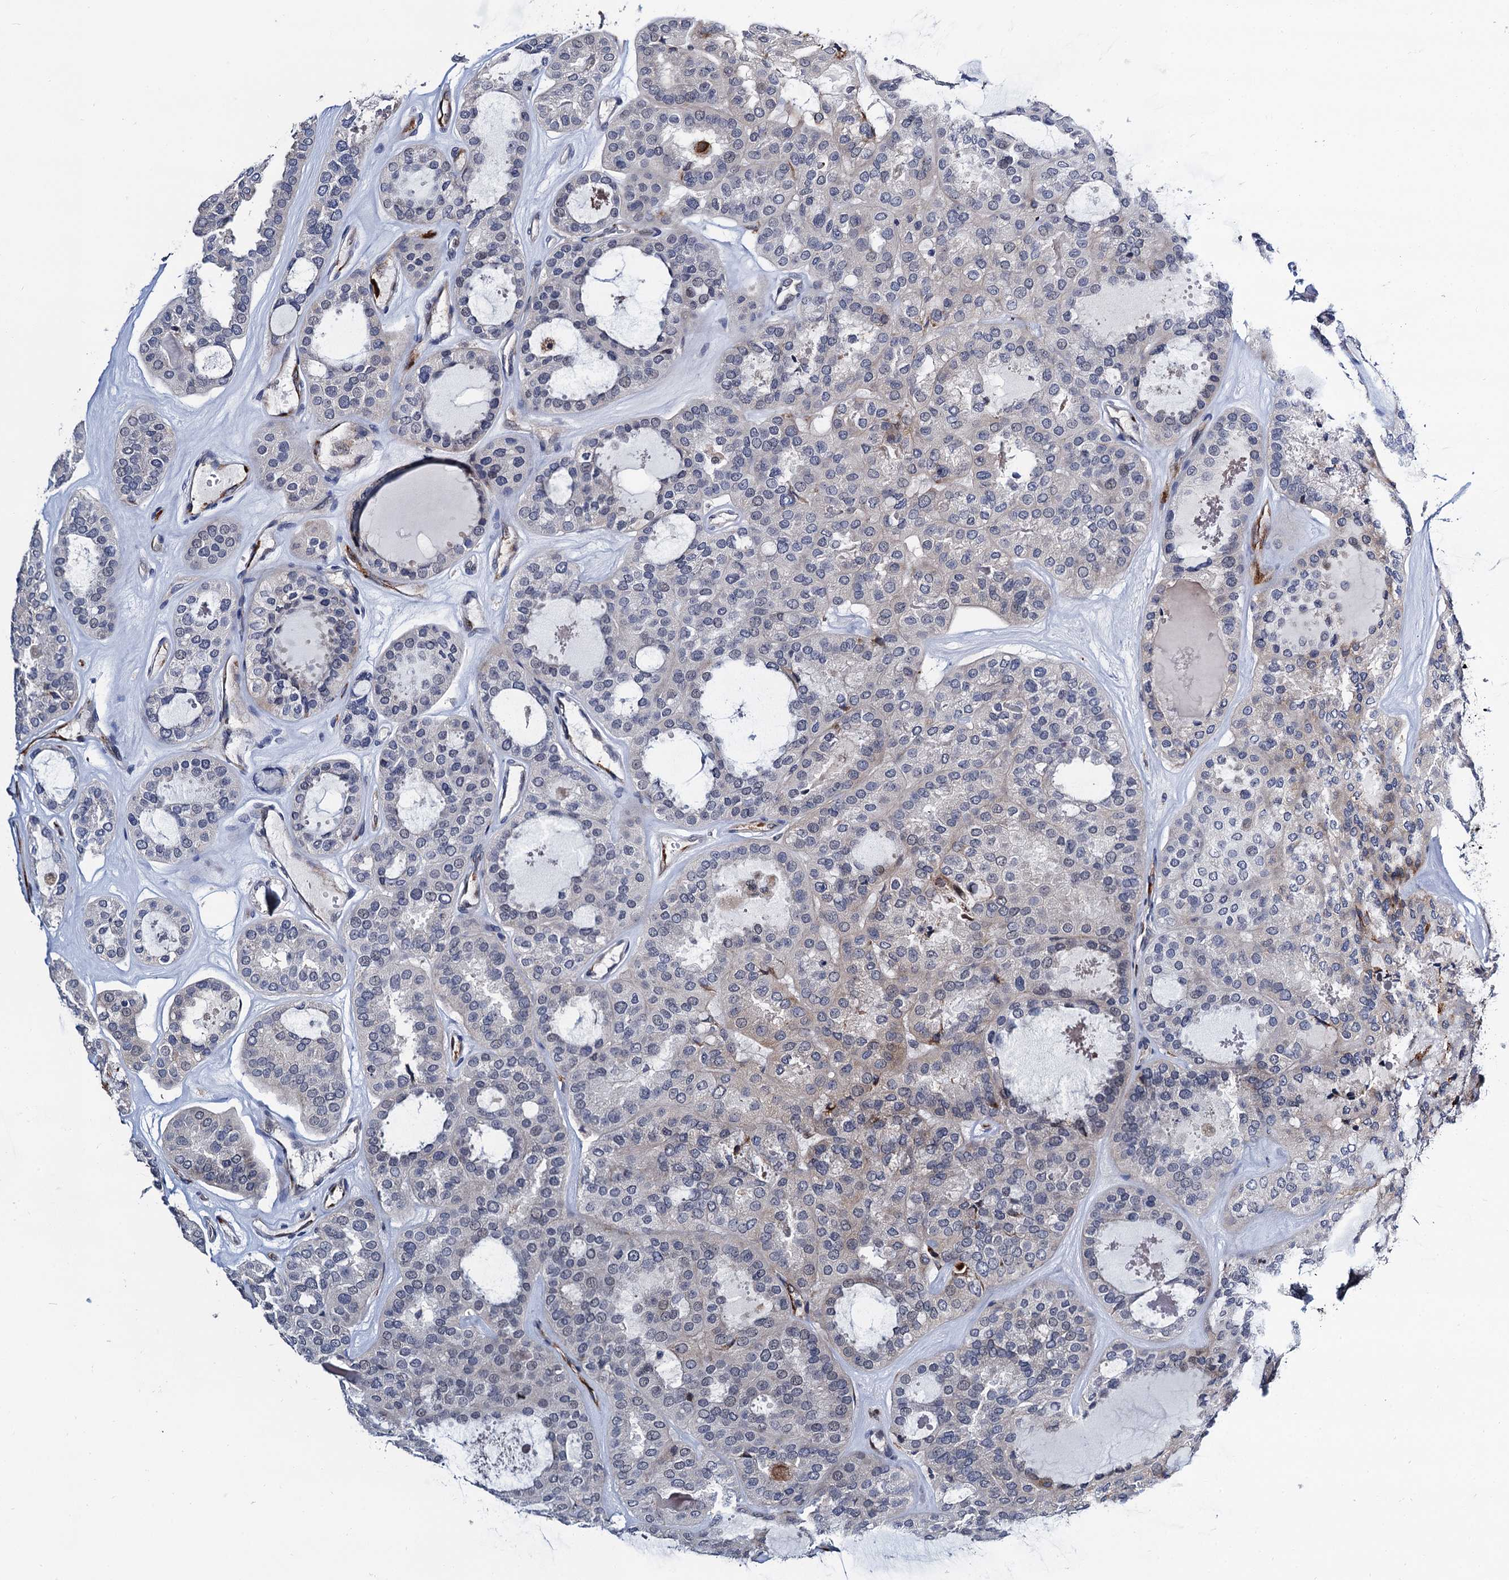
{"staining": {"intensity": "negative", "quantity": "none", "location": "none"}, "tissue": "thyroid cancer", "cell_type": "Tumor cells", "image_type": "cancer", "snomed": [{"axis": "morphology", "description": "Follicular adenoma carcinoma, NOS"}, {"axis": "topography", "description": "Thyroid gland"}], "caption": "Micrograph shows no protein expression in tumor cells of thyroid cancer tissue. (Stains: DAB (3,3'-diaminobenzidine) IHC with hematoxylin counter stain, Microscopy: brightfield microscopy at high magnification).", "gene": "SLC7A10", "patient": {"sex": "male", "age": 75}}